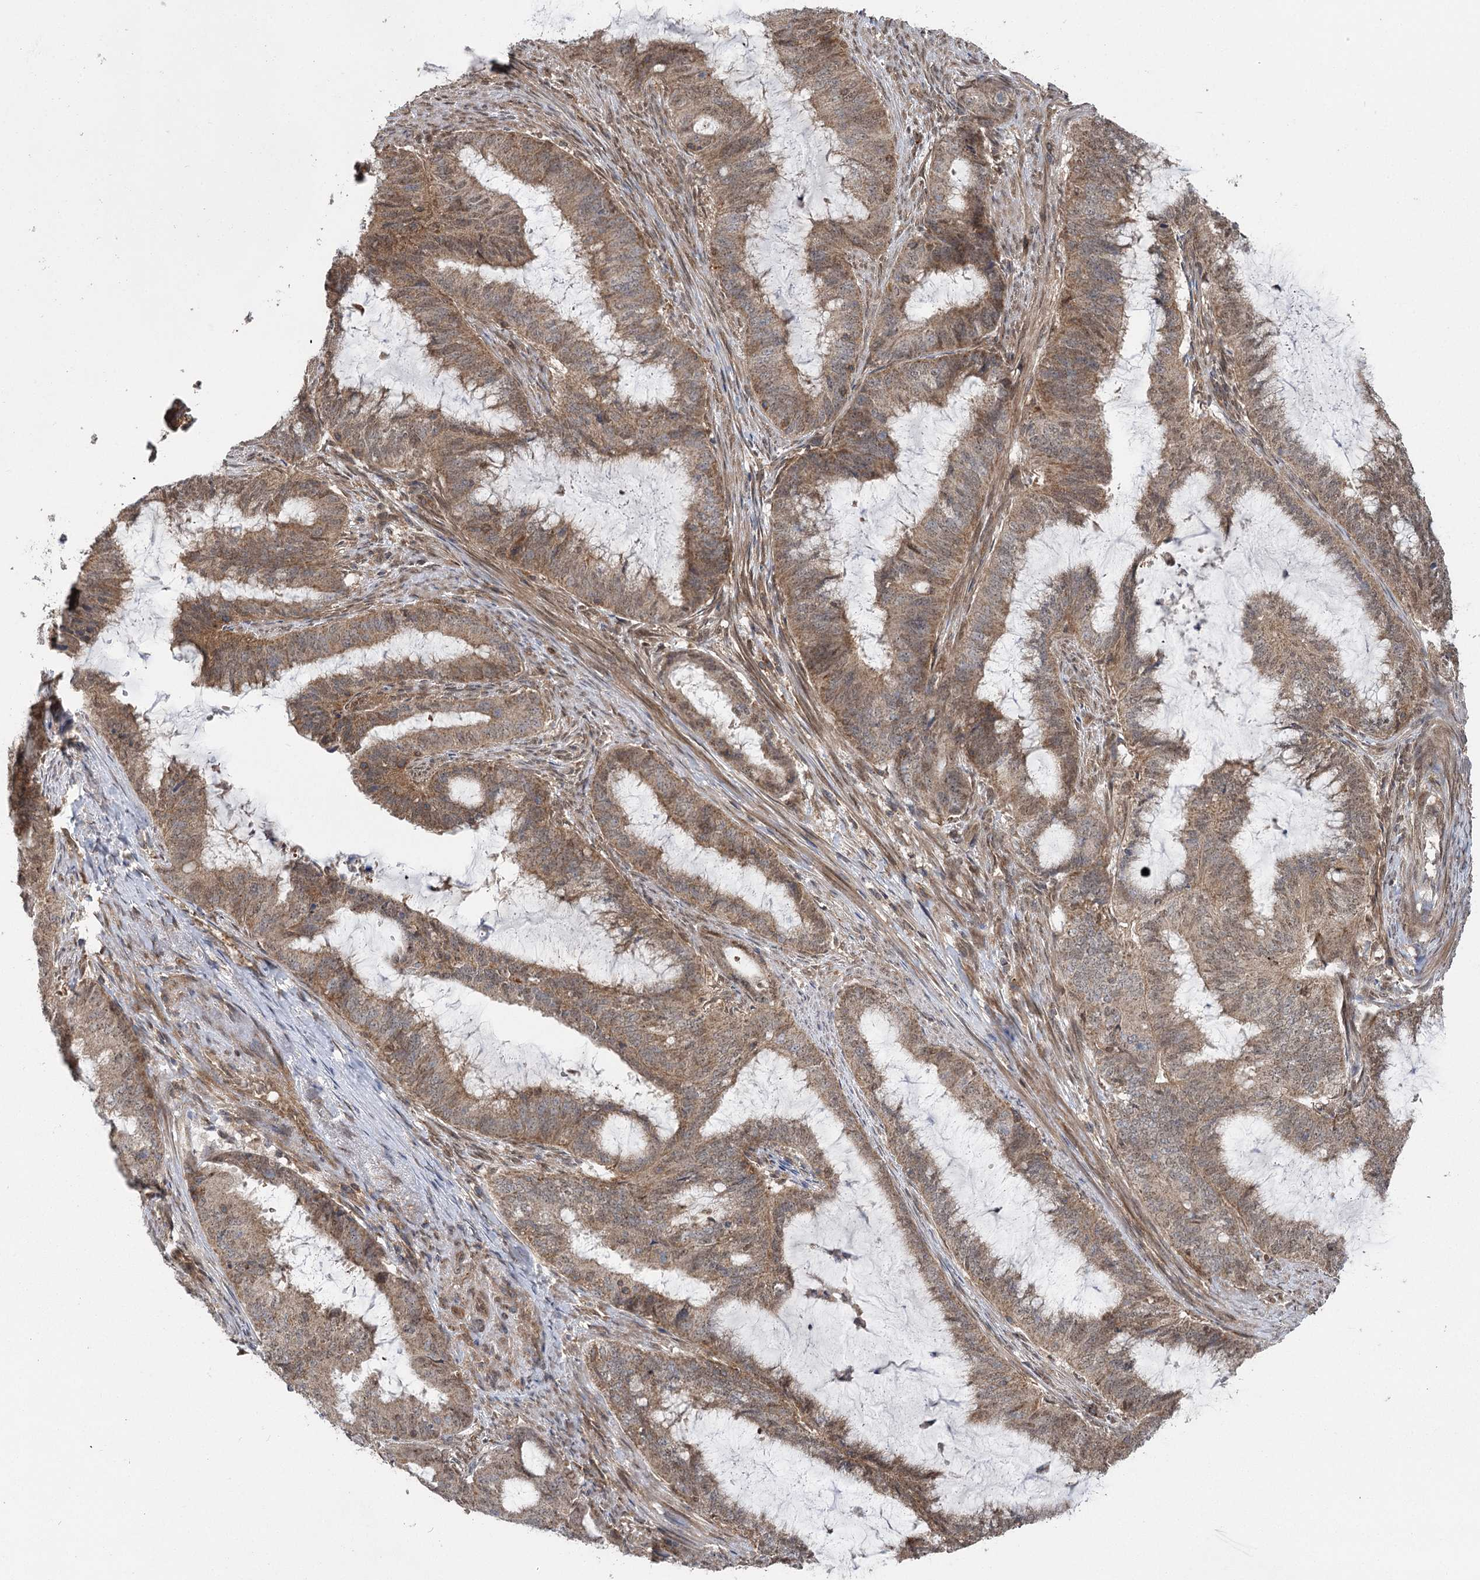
{"staining": {"intensity": "moderate", "quantity": ">75%", "location": "cytoplasmic/membranous"}, "tissue": "endometrial cancer", "cell_type": "Tumor cells", "image_type": "cancer", "snomed": [{"axis": "morphology", "description": "Adenocarcinoma, NOS"}, {"axis": "topography", "description": "Endometrium"}], "caption": "A high-resolution image shows immunohistochemistry (IHC) staining of adenocarcinoma (endometrial), which exhibits moderate cytoplasmic/membranous positivity in about >75% of tumor cells. The staining was performed using DAB (3,3'-diaminobenzidine), with brown indicating positive protein expression. Nuclei are stained blue with hematoxylin.", "gene": "C12orf4", "patient": {"sex": "female", "age": 51}}